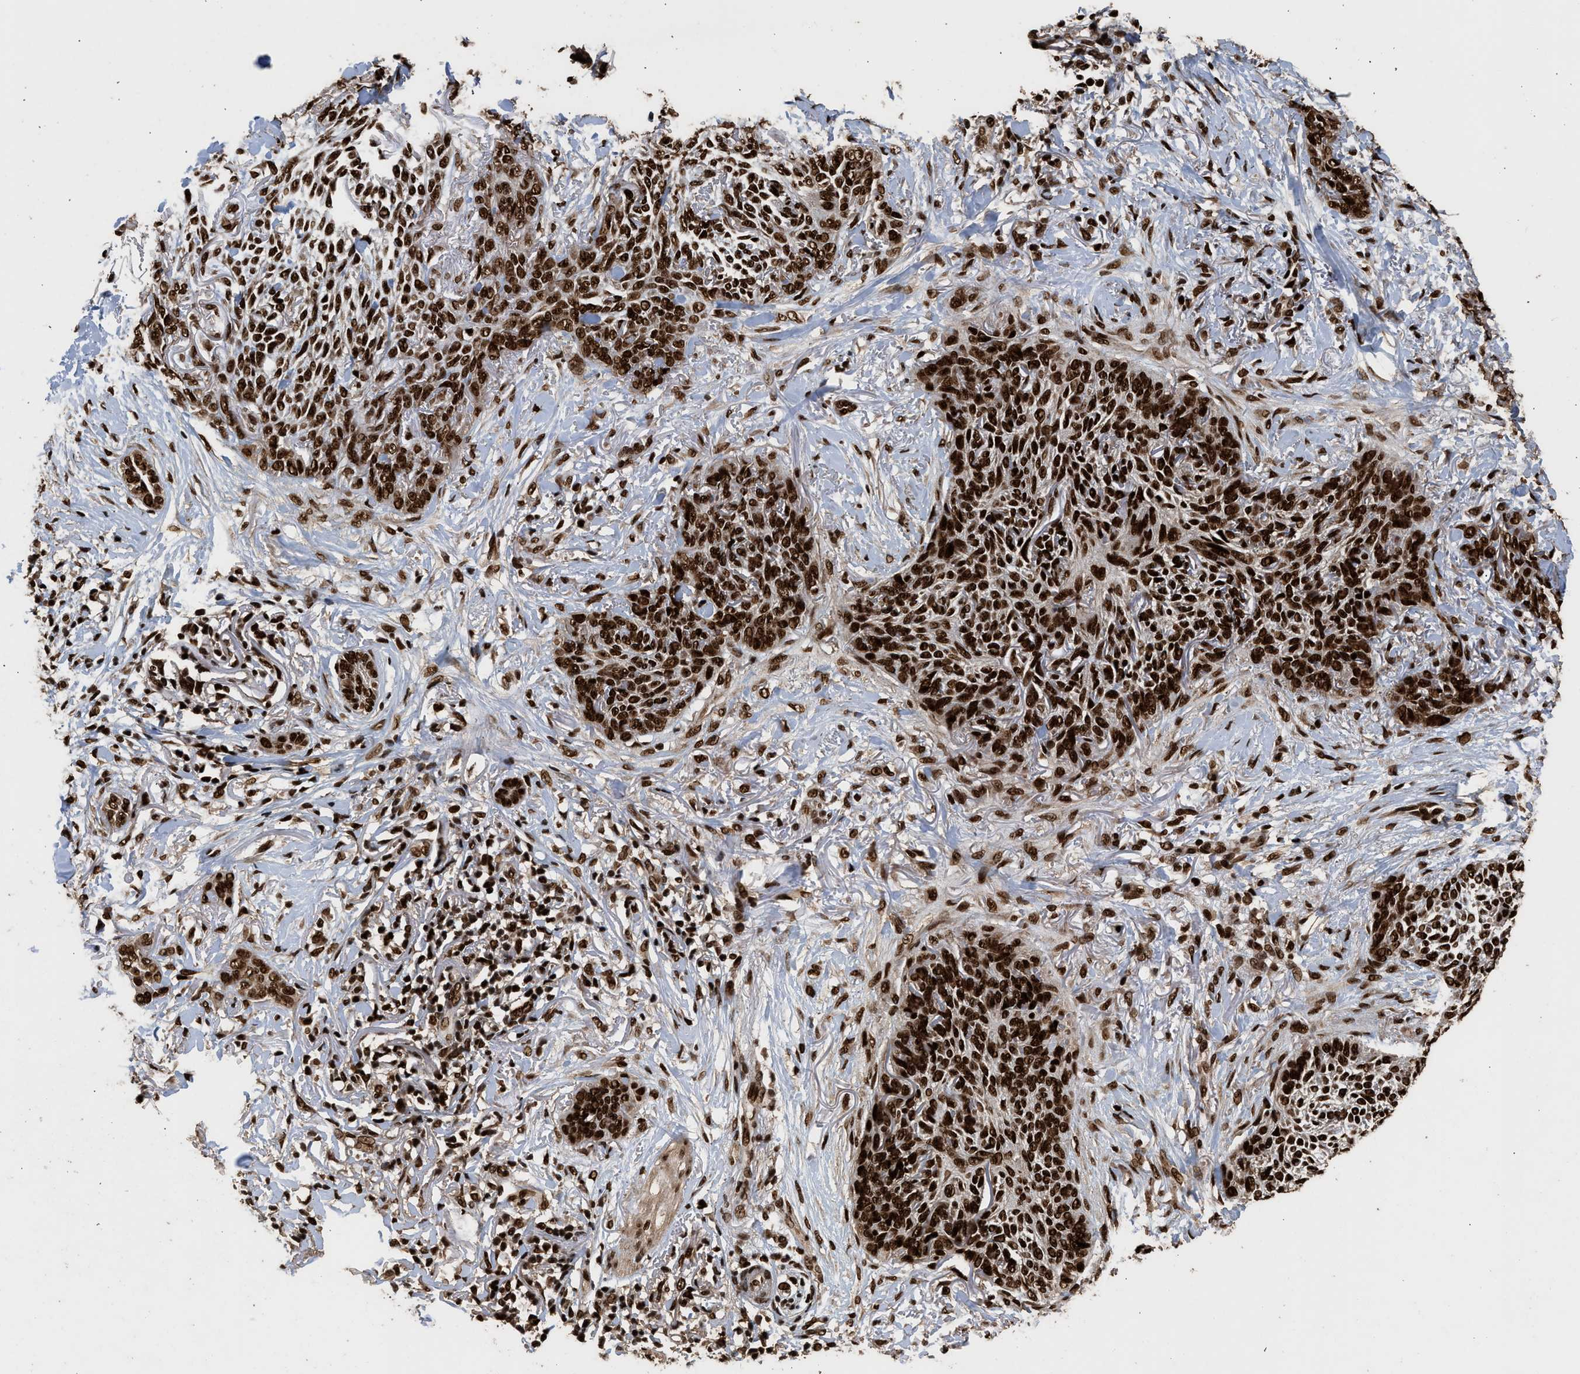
{"staining": {"intensity": "strong", "quantity": ">75%", "location": "nuclear"}, "tissue": "skin cancer", "cell_type": "Tumor cells", "image_type": "cancer", "snomed": [{"axis": "morphology", "description": "Basal cell carcinoma"}, {"axis": "topography", "description": "Skin"}], "caption": "An immunohistochemistry (IHC) image of tumor tissue is shown. Protein staining in brown highlights strong nuclear positivity in skin cancer within tumor cells.", "gene": "PPP4R3B", "patient": {"sex": "female", "age": 84}}